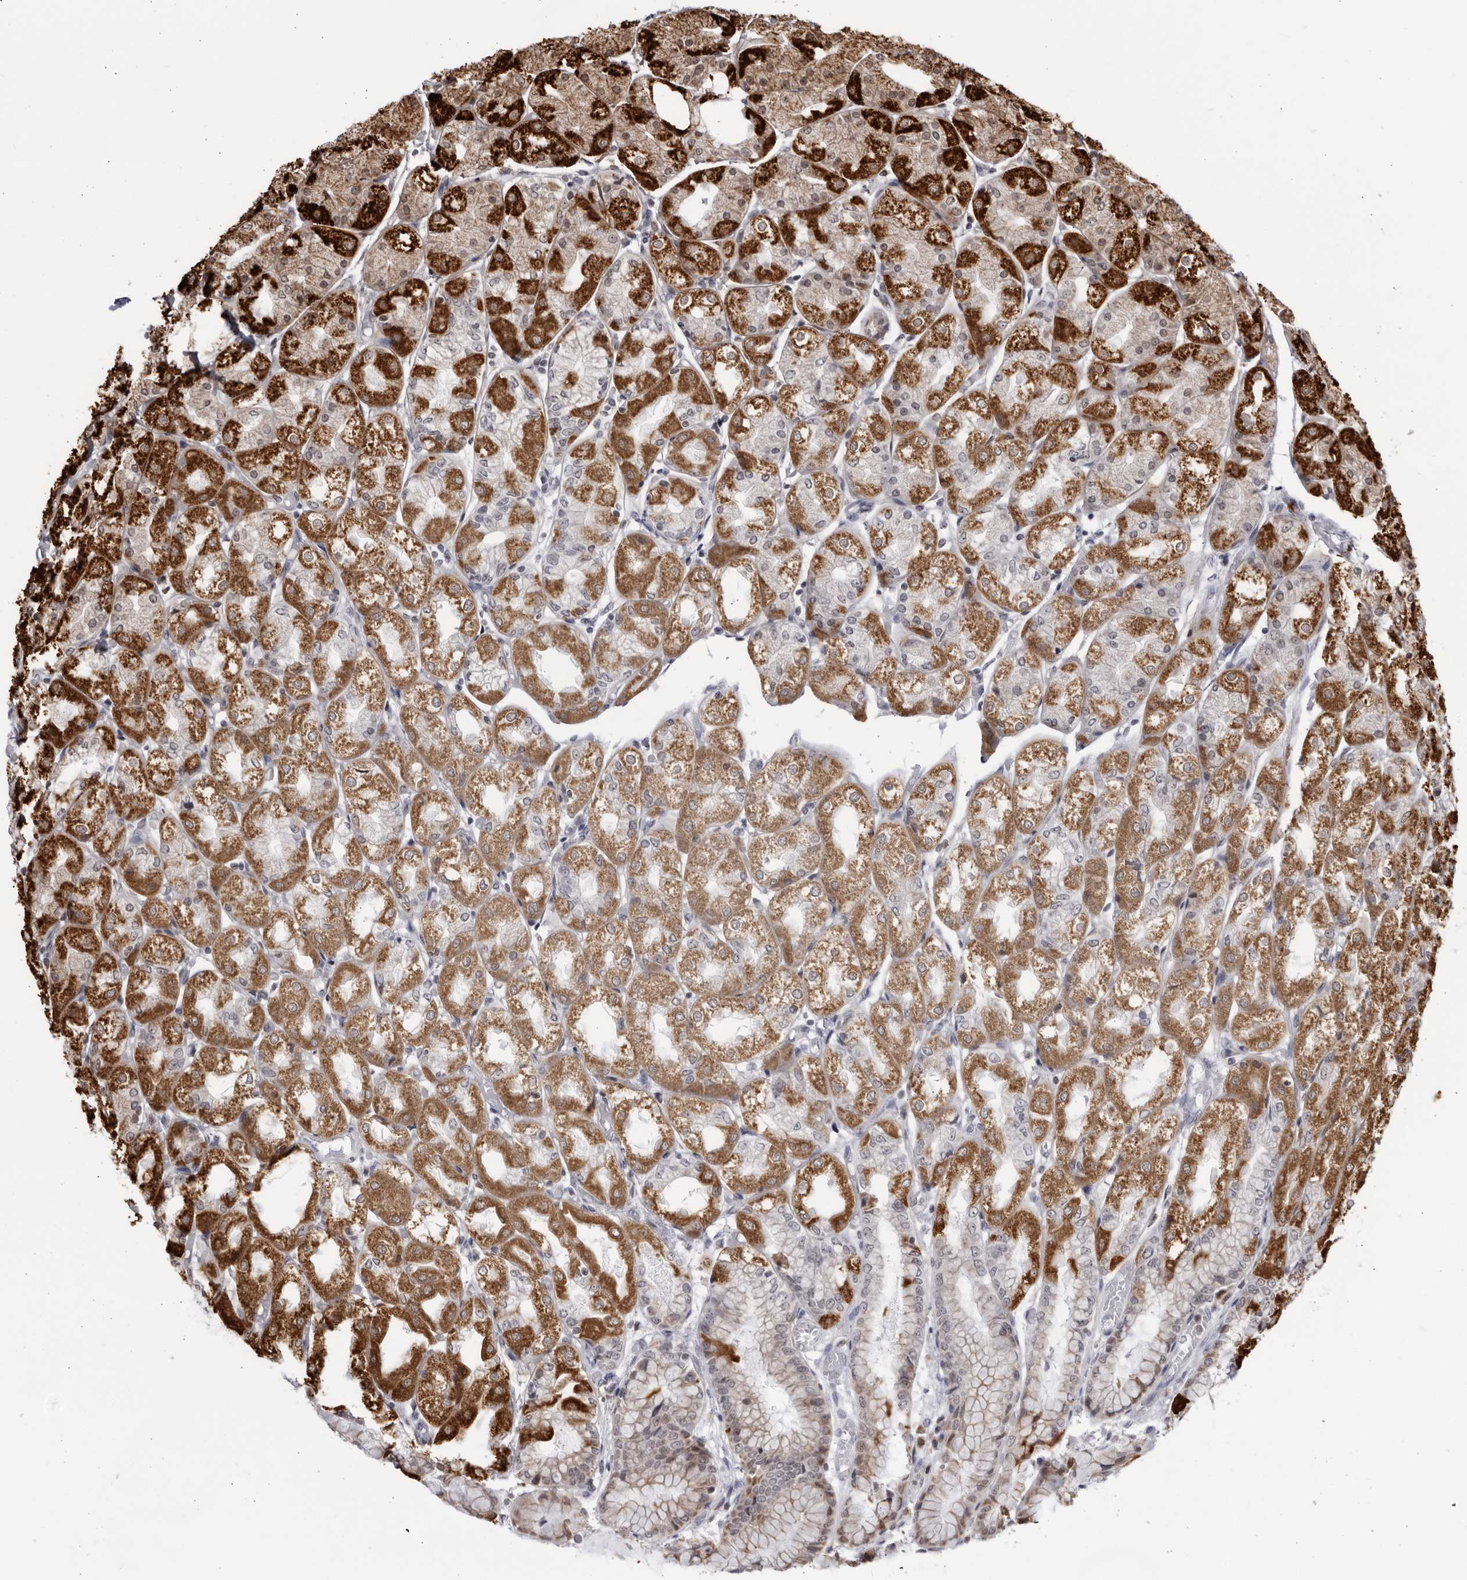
{"staining": {"intensity": "strong", "quantity": "25%-75%", "location": "cytoplasmic/membranous"}, "tissue": "stomach", "cell_type": "Glandular cells", "image_type": "normal", "snomed": [{"axis": "morphology", "description": "Normal tissue, NOS"}, {"axis": "topography", "description": "Stomach, upper"}], "caption": "Strong cytoplasmic/membranous positivity for a protein is present in approximately 25%-75% of glandular cells of benign stomach using immunohistochemistry.", "gene": "RBM34", "patient": {"sex": "male", "age": 72}}